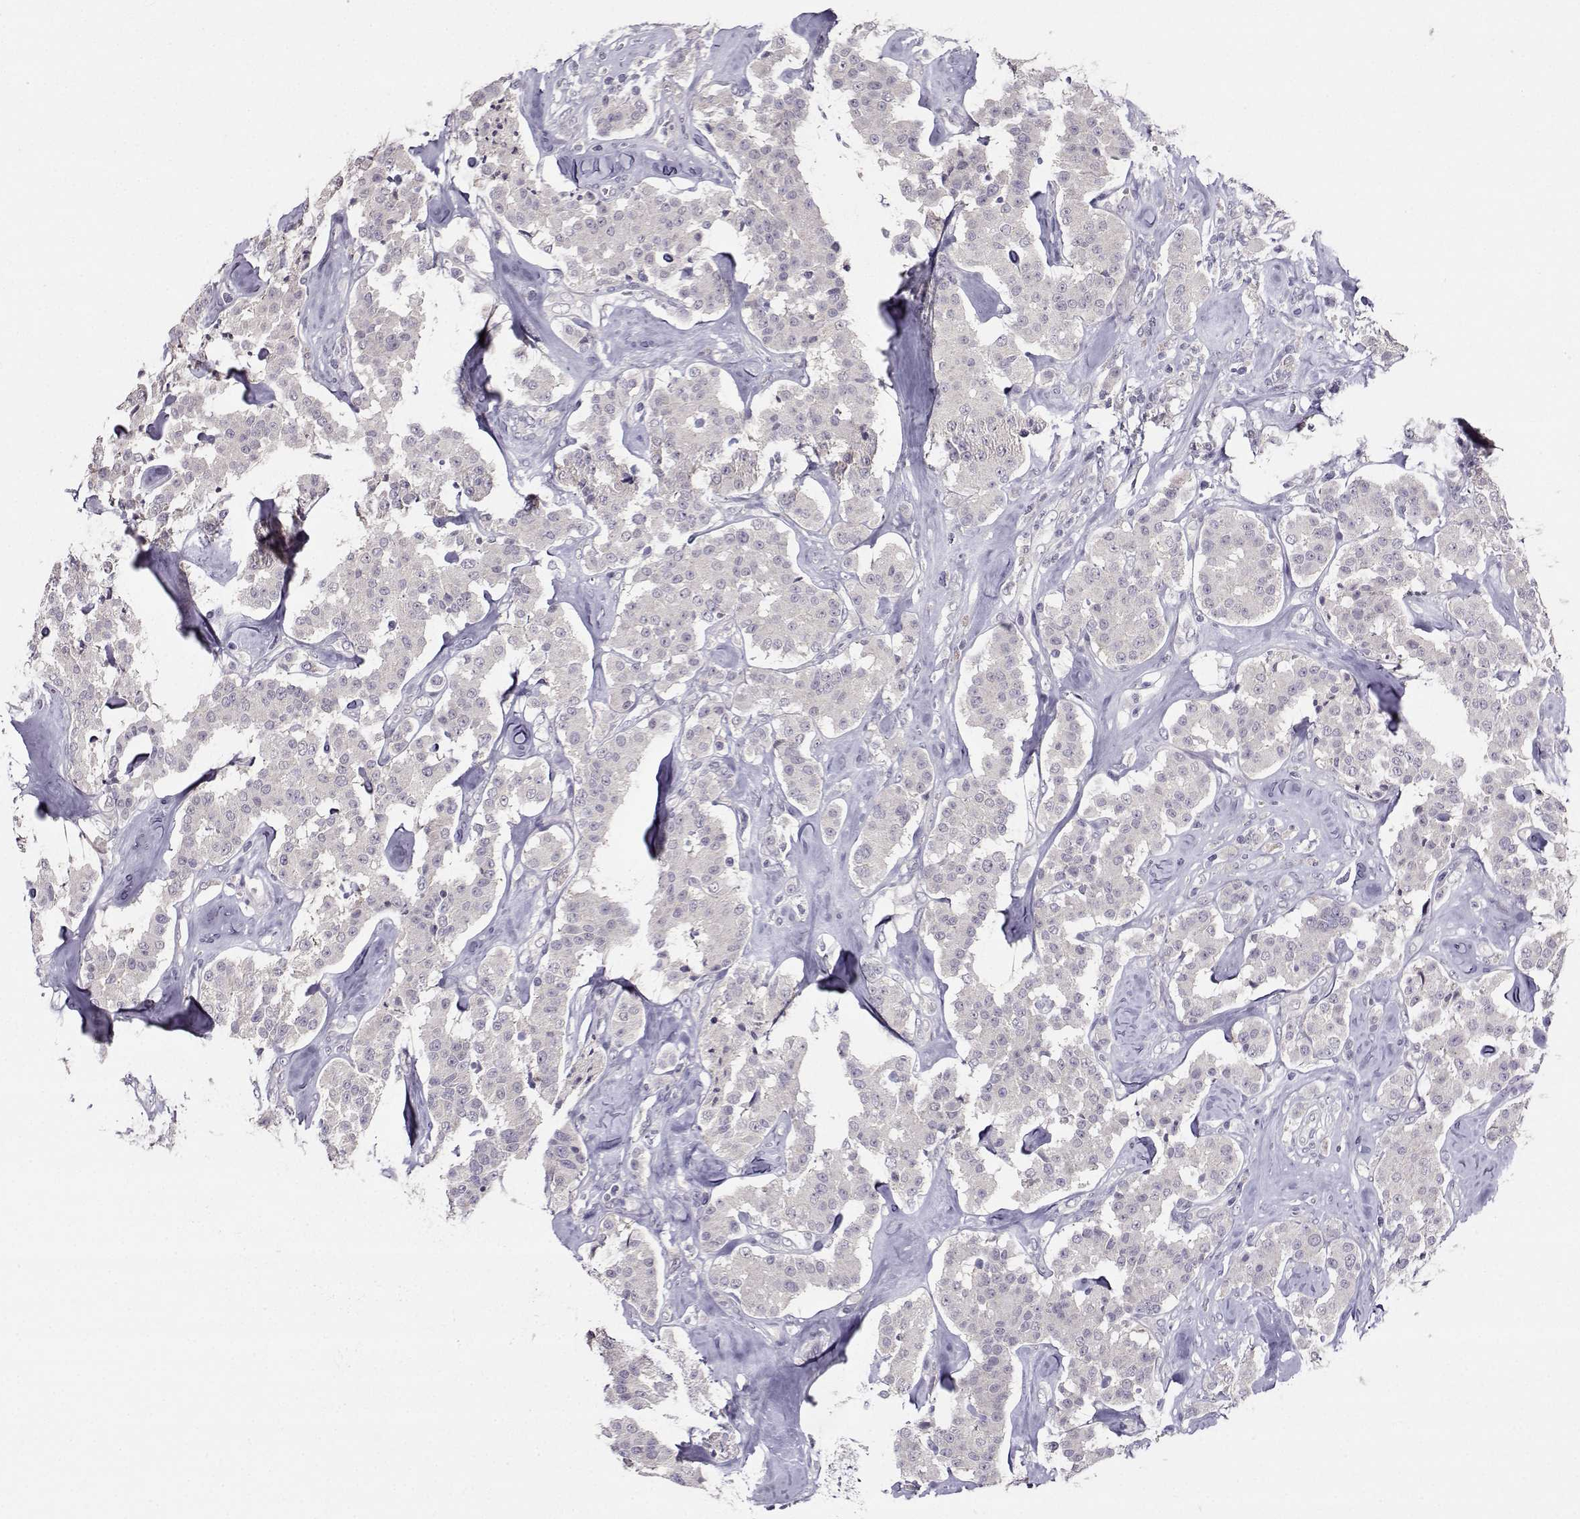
{"staining": {"intensity": "negative", "quantity": "none", "location": "none"}, "tissue": "carcinoid", "cell_type": "Tumor cells", "image_type": "cancer", "snomed": [{"axis": "morphology", "description": "Carcinoid, malignant, NOS"}, {"axis": "topography", "description": "Pancreas"}], "caption": "Photomicrograph shows no protein staining in tumor cells of carcinoid (malignant) tissue.", "gene": "DDX20", "patient": {"sex": "male", "age": 41}}